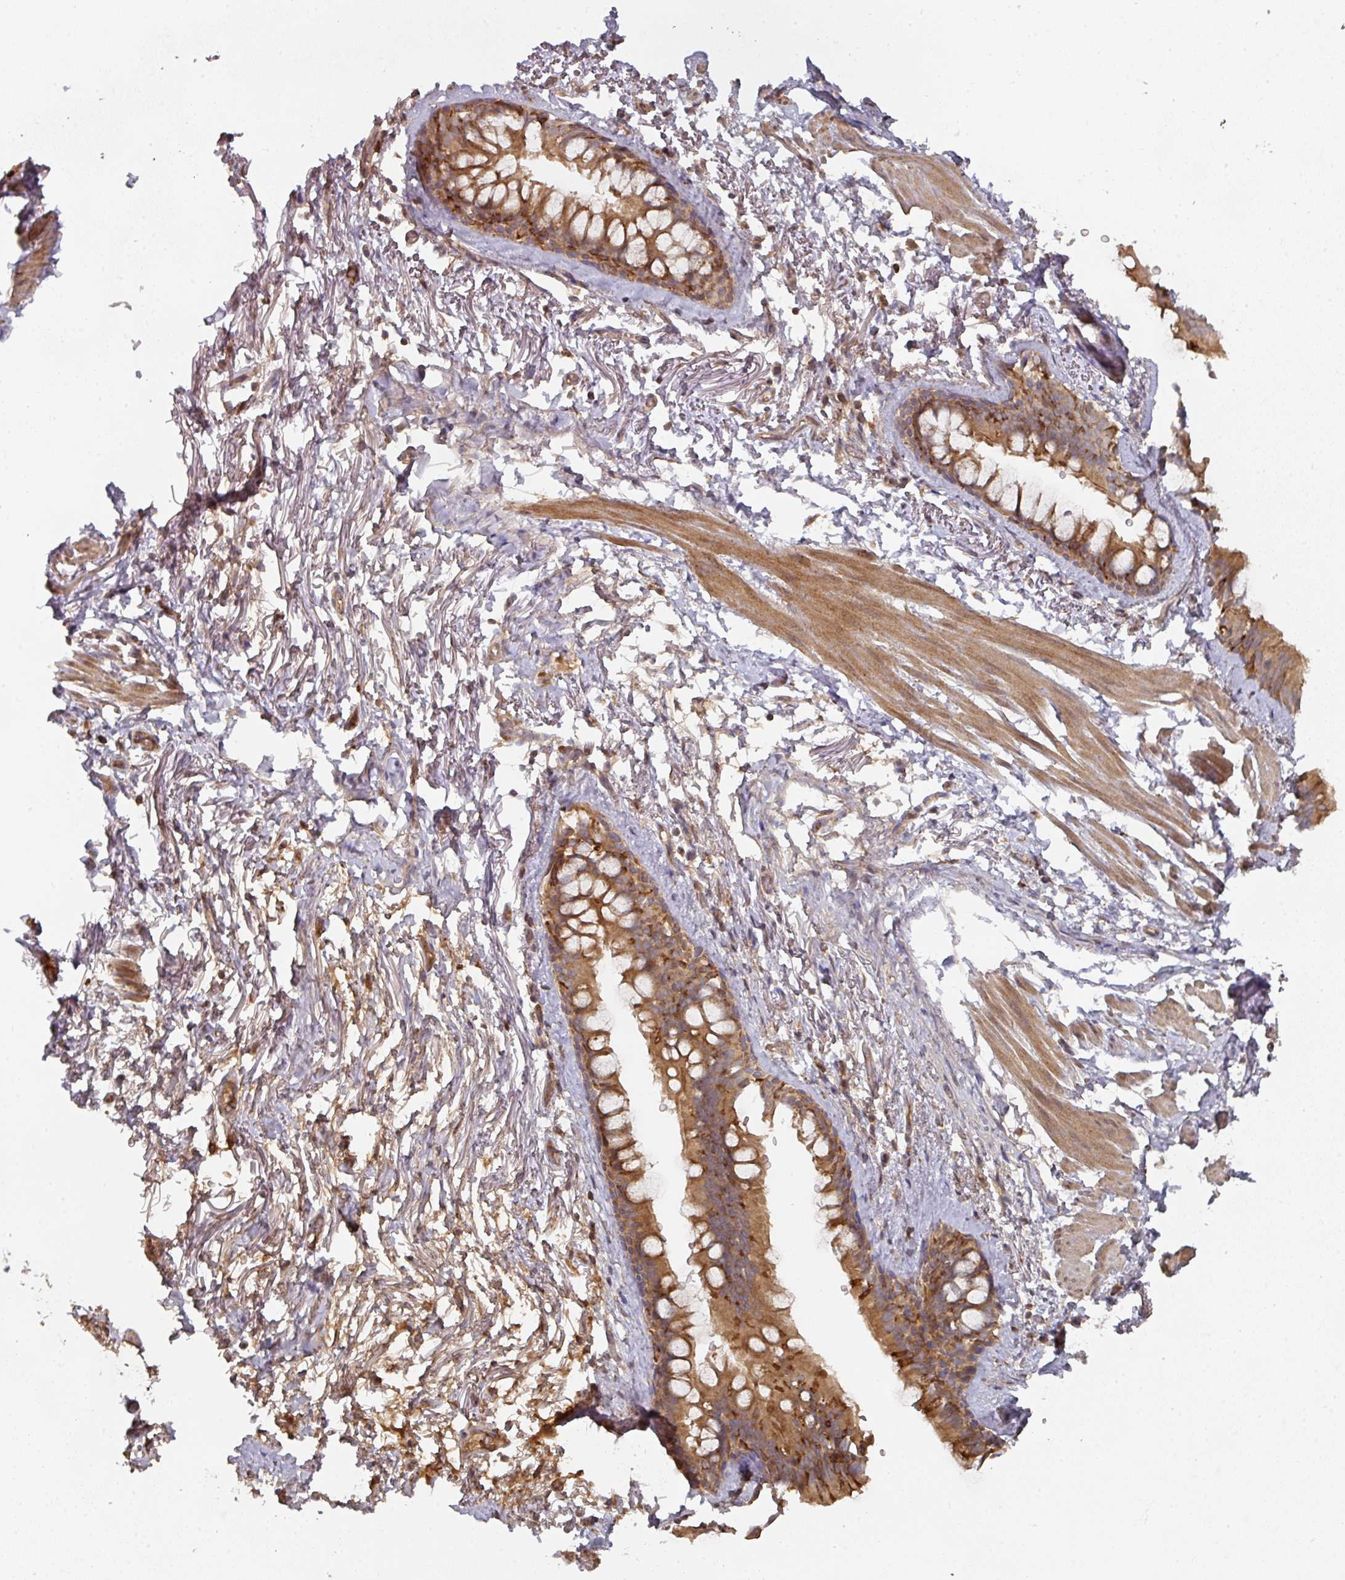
{"staining": {"intensity": "moderate", "quantity": ">75%", "location": "cytoplasmic/membranous"}, "tissue": "bronchus", "cell_type": "Respiratory epithelial cells", "image_type": "normal", "snomed": [{"axis": "morphology", "description": "Normal tissue, NOS"}, {"axis": "topography", "description": "Bronchus"}], "caption": "The image exhibits a brown stain indicating the presence of a protein in the cytoplasmic/membranous of respiratory epithelial cells in bronchus. (Brightfield microscopy of DAB IHC at high magnification).", "gene": "CEP95", "patient": {"sex": "male", "age": 67}}